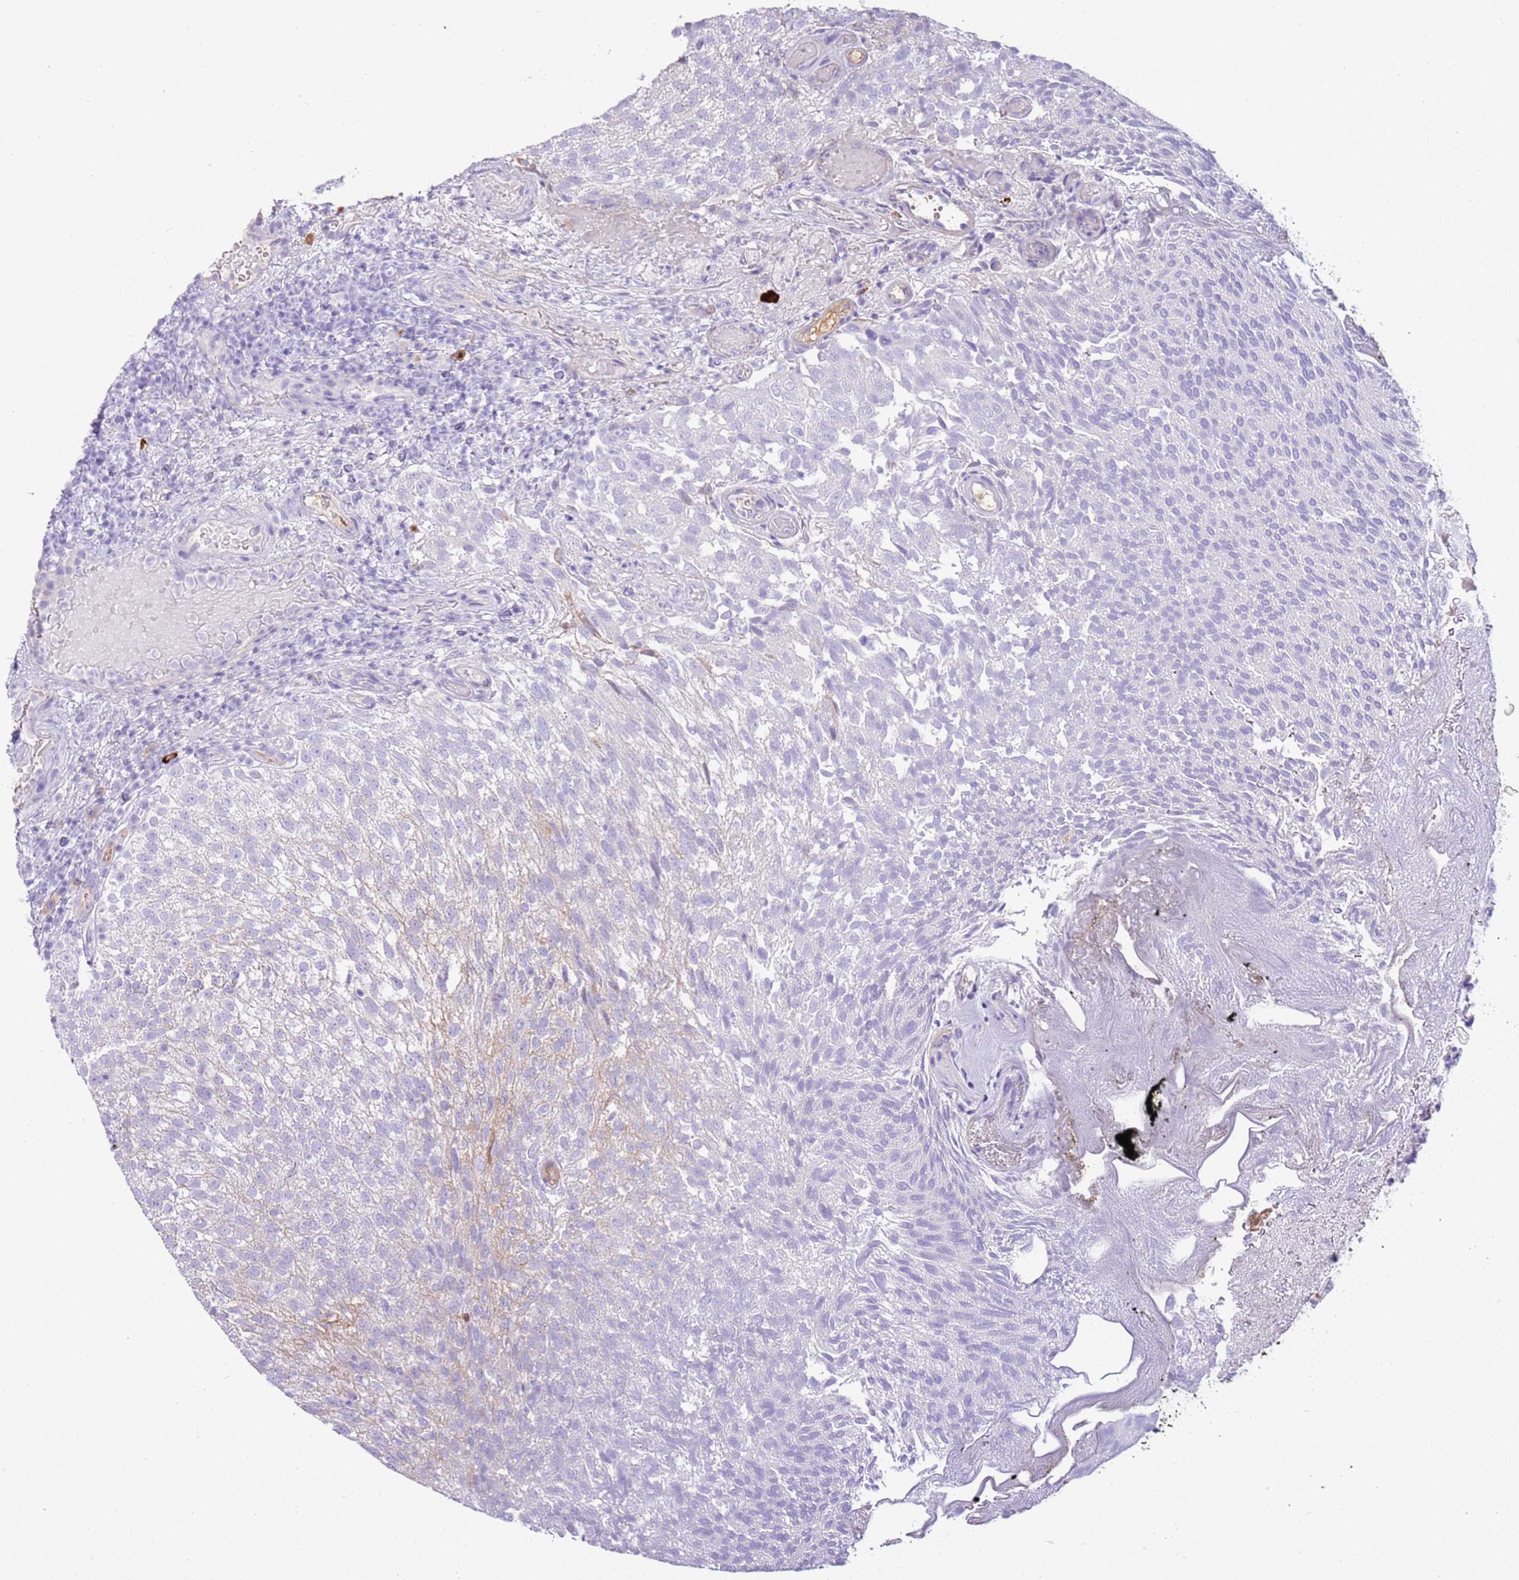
{"staining": {"intensity": "negative", "quantity": "none", "location": "none"}, "tissue": "urothelial cancer", "cell_type": "Tumor cells", "image_type": "cancer", "snomed": [{"axis": "morphology", "description": "Urothelial carcinoma, Low grade"}, {"axis": "topography", "description": "Urinary bladder"}], "caption": "IHC of human urothelial carcinoma (low-grade) shows no expression in tumor cells.", "gene": "IGKV3D-11", "patient": {"sex": "male", "age": 78}}